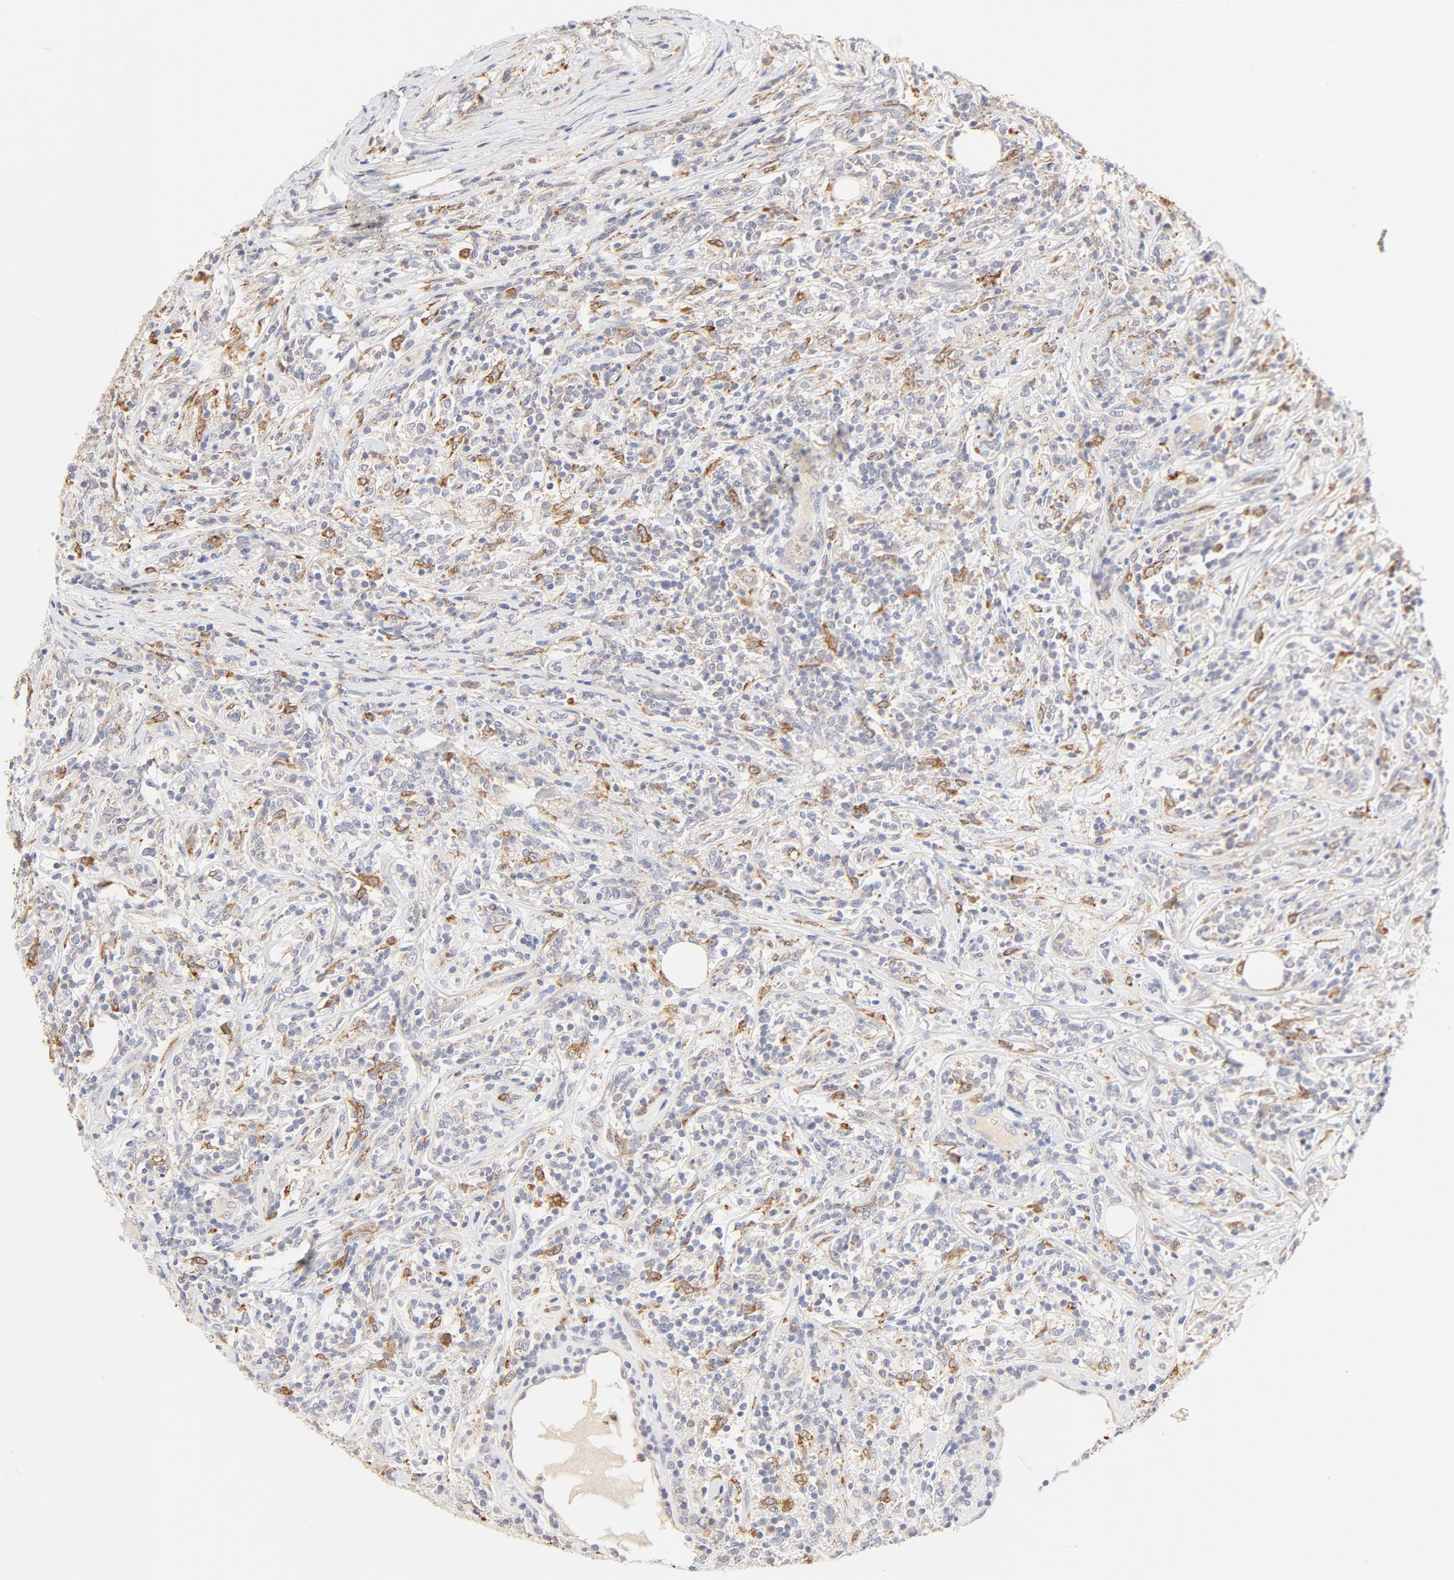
{"staining": {"intensity": "moderate", "quantity": "<25%", "location": "cytoplasmic/membranous"}, "tissue": "lymphoma", "cell_type": "Tumor cells", "image_type": "cancer", "snomed": [{"axis": "morphology", "description": "Malignant lymphoma, non-Hodgkin's type, High grade"}, {"axis": "topography", "description": "Lymph node"}], "caption": "Immunohistochemical staining of human lymphoma displays low levels of moderate cytoplasmic/membranous positivity in approximately <25% of tumor cells. (DAB IHC, brown staining for protein, blue staining for nuclei).", "gene": "MTERF2", "patient": {"sex": "female", "age": 84}}